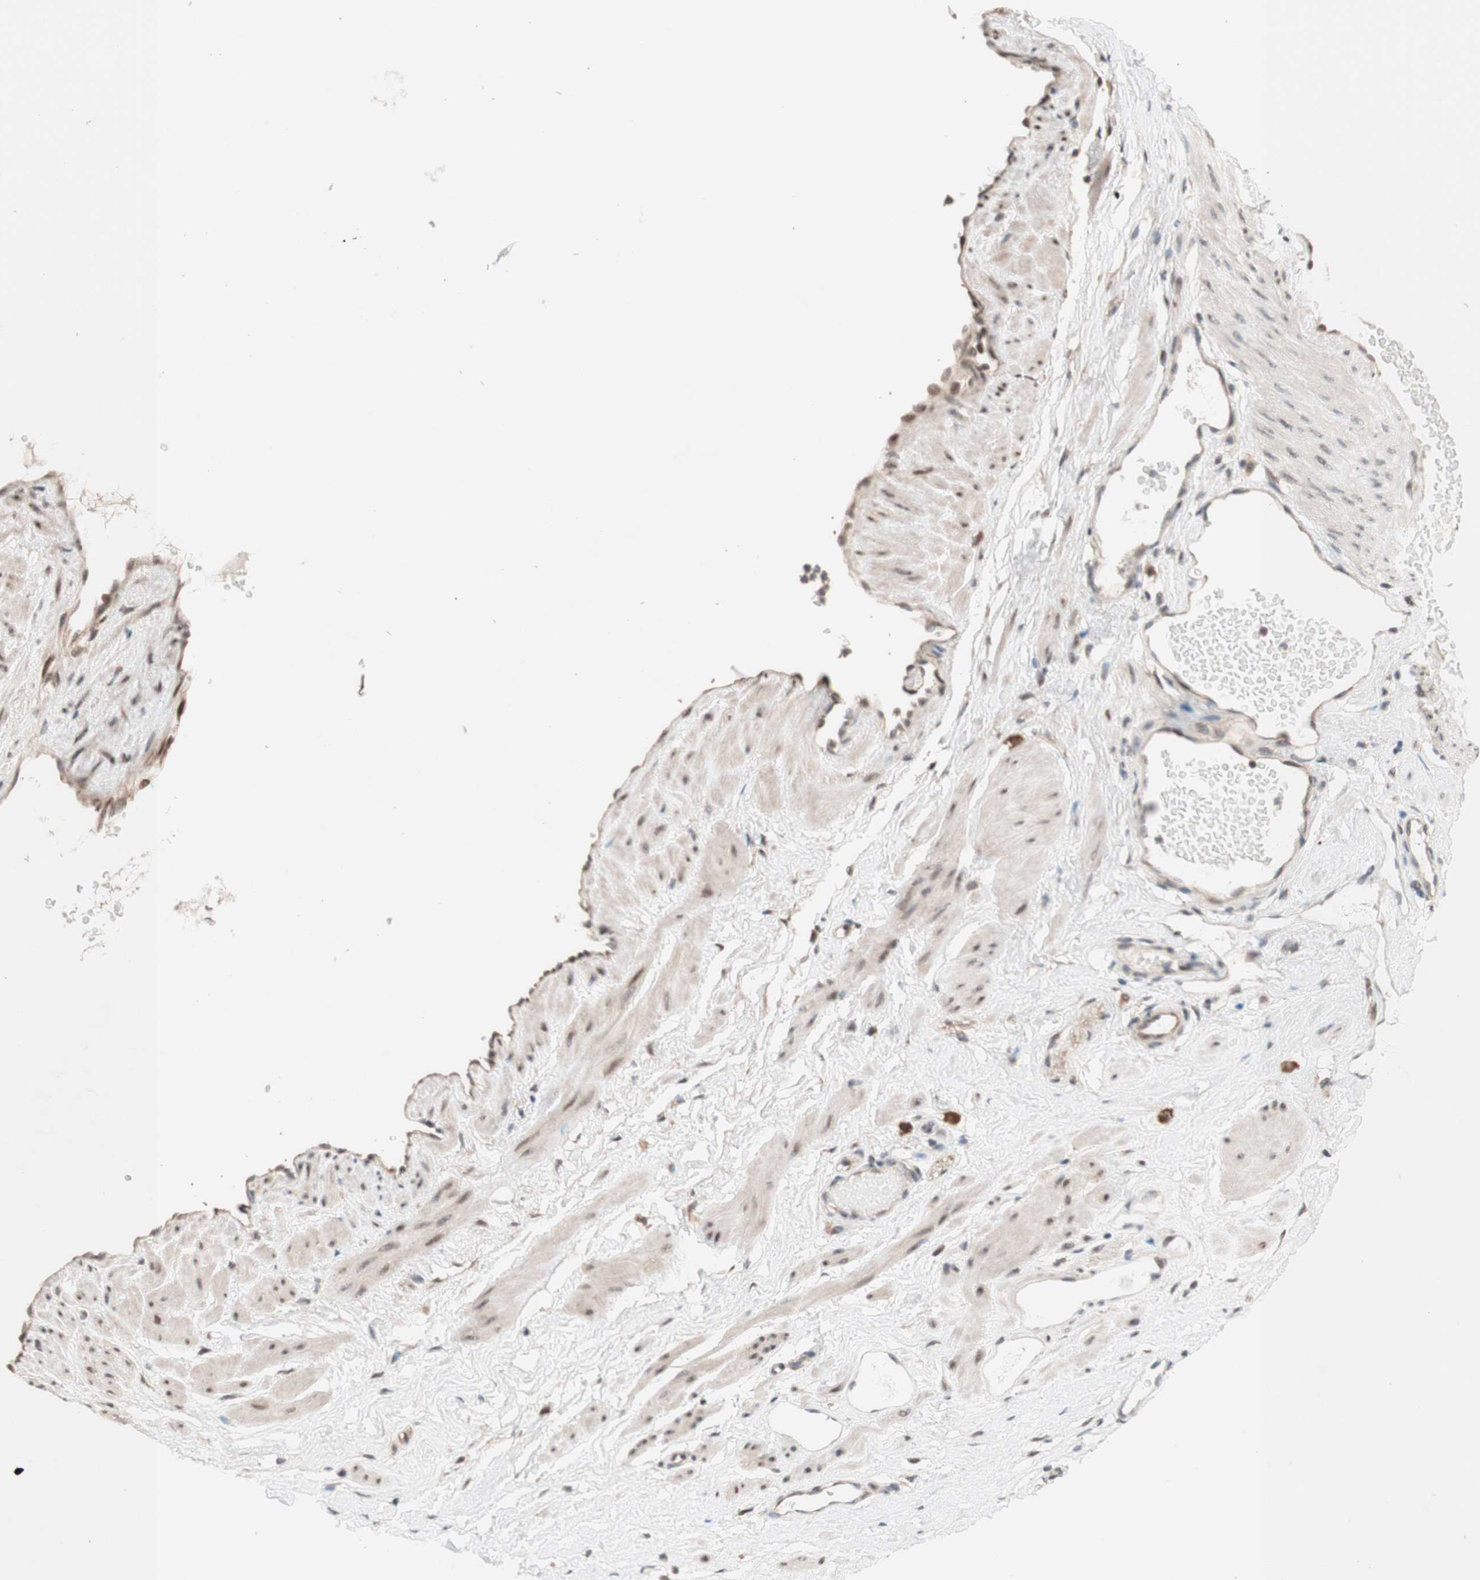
{"staining": {"intensity": "weak", "quantity": ">75%", "location": "cytoplasmic/membranous"}, "tissue": "adipose tissue", "cell_type": "Adipocytes", "image_type": "normal", "snomed": [{"axis": "morphology", "description": "Normal tissue, NOS"}, {"axis": "topography", "description": "Soft tissue"}, {"axis": "topography", "description": "Vascular tissue"}], "caption": "The photomicrograph reveals immunohistochemical staining of benign adipose tissue. There is weak cytoplasmic/membranous staining is appreciated in approximately >75% of adipocytes. Immunohistochemistry stains the protein in brown and the nuclei are stained blue.", "gene": "CCNC", "patient": {"sex": "female", "age": 35}}